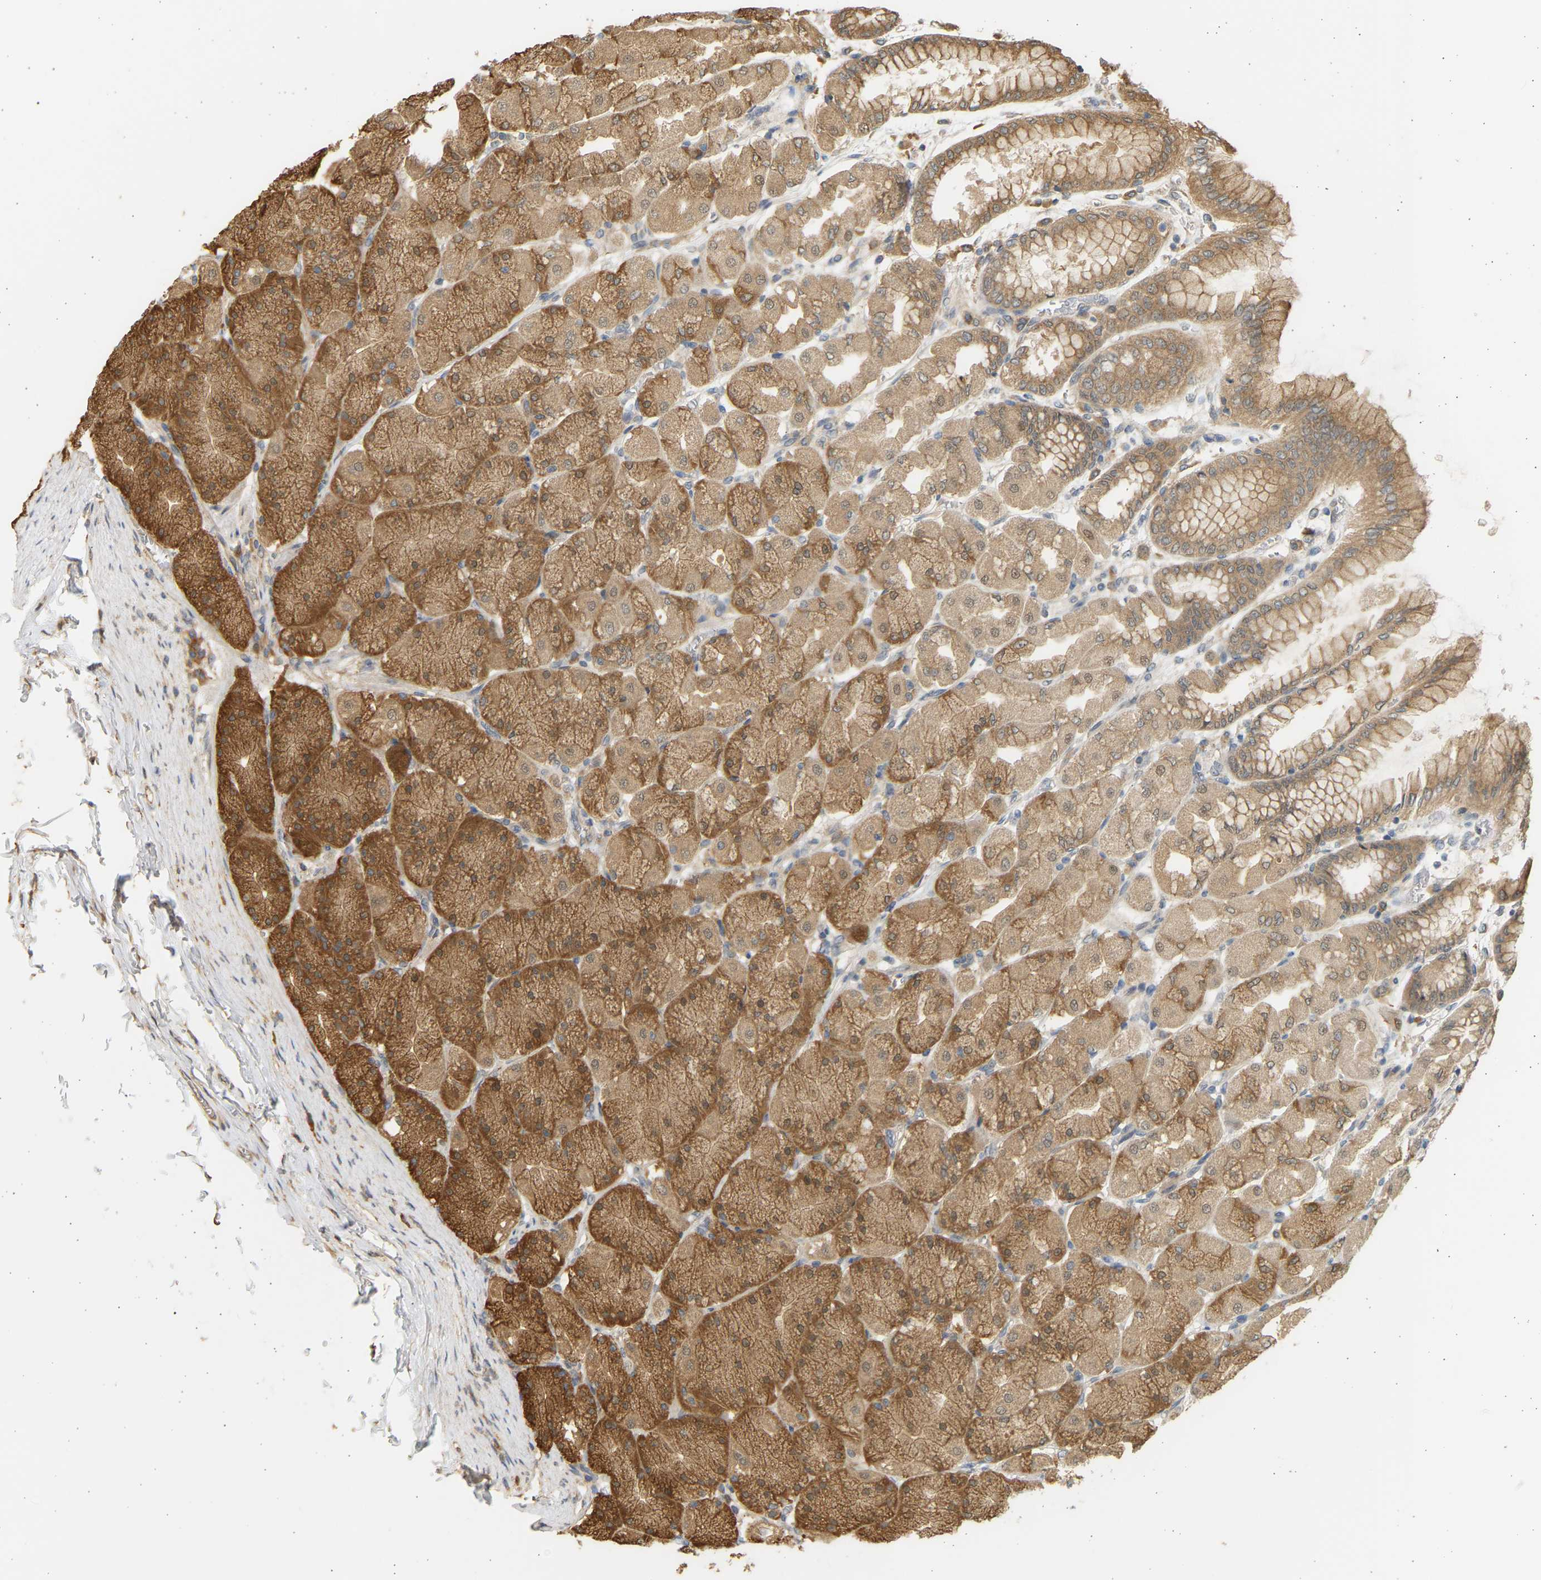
{"staining": {"intensity": "moderate", "quantity": ">75%", "location": "cytoplasmic/membranous"}, "tissue": "stomach", "cell_type": "Glandular cells", "image_type": "normal", "snomed": [{"axis": "morphology", "description": "Normal tissue, NOS"}, {"axis": "topography", "description": "Stomach, upper"}], "caption": "A high-resolution histopathology image shows IHC staining of unremarkable stomach, which exhibits moderate cytoplasmic/membranous staining in about >75% of glandular cells.", "gene": "B4GALT6", "patient": {"sex": "female", "age": 56}}